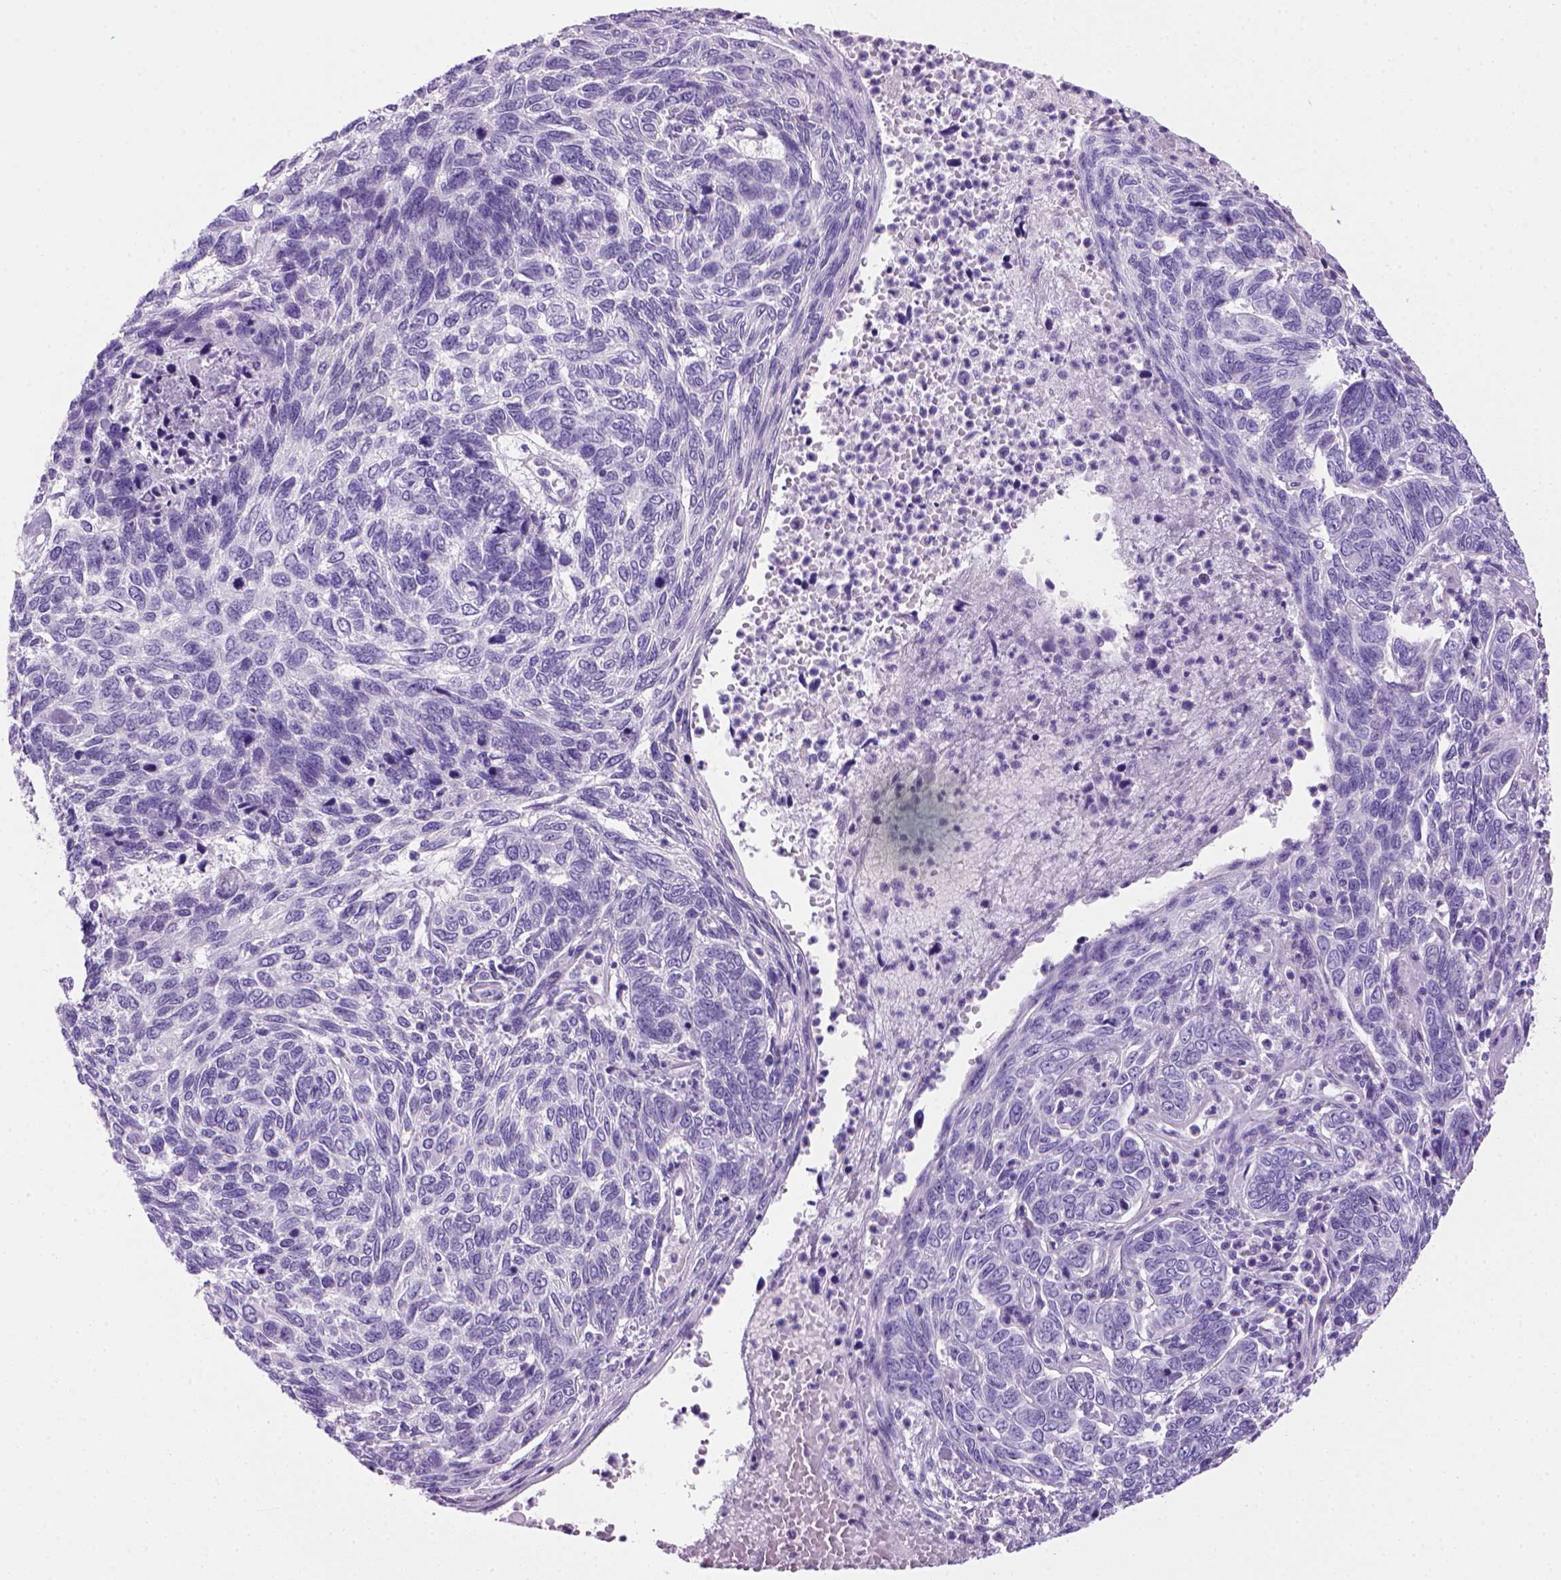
{"staining": {"intensity": "negative", "quantity": "none", "location": "none"}, "tissue": "skin cancer", "cell_type": "Tumor cells", "image_type": "cancer", "snomed": [{"axis": "morphology", "description": "Basal cell carcinoma"}, {"axis": "topography", "description": "Skin"}], "caption": "DAB immunohistochemical staining of human basal cell carcinoma (skin) shows no significant staining in tumor cells.", "gene": "ARHGEF33", "patient": {"sex": "female", "age": 65}}